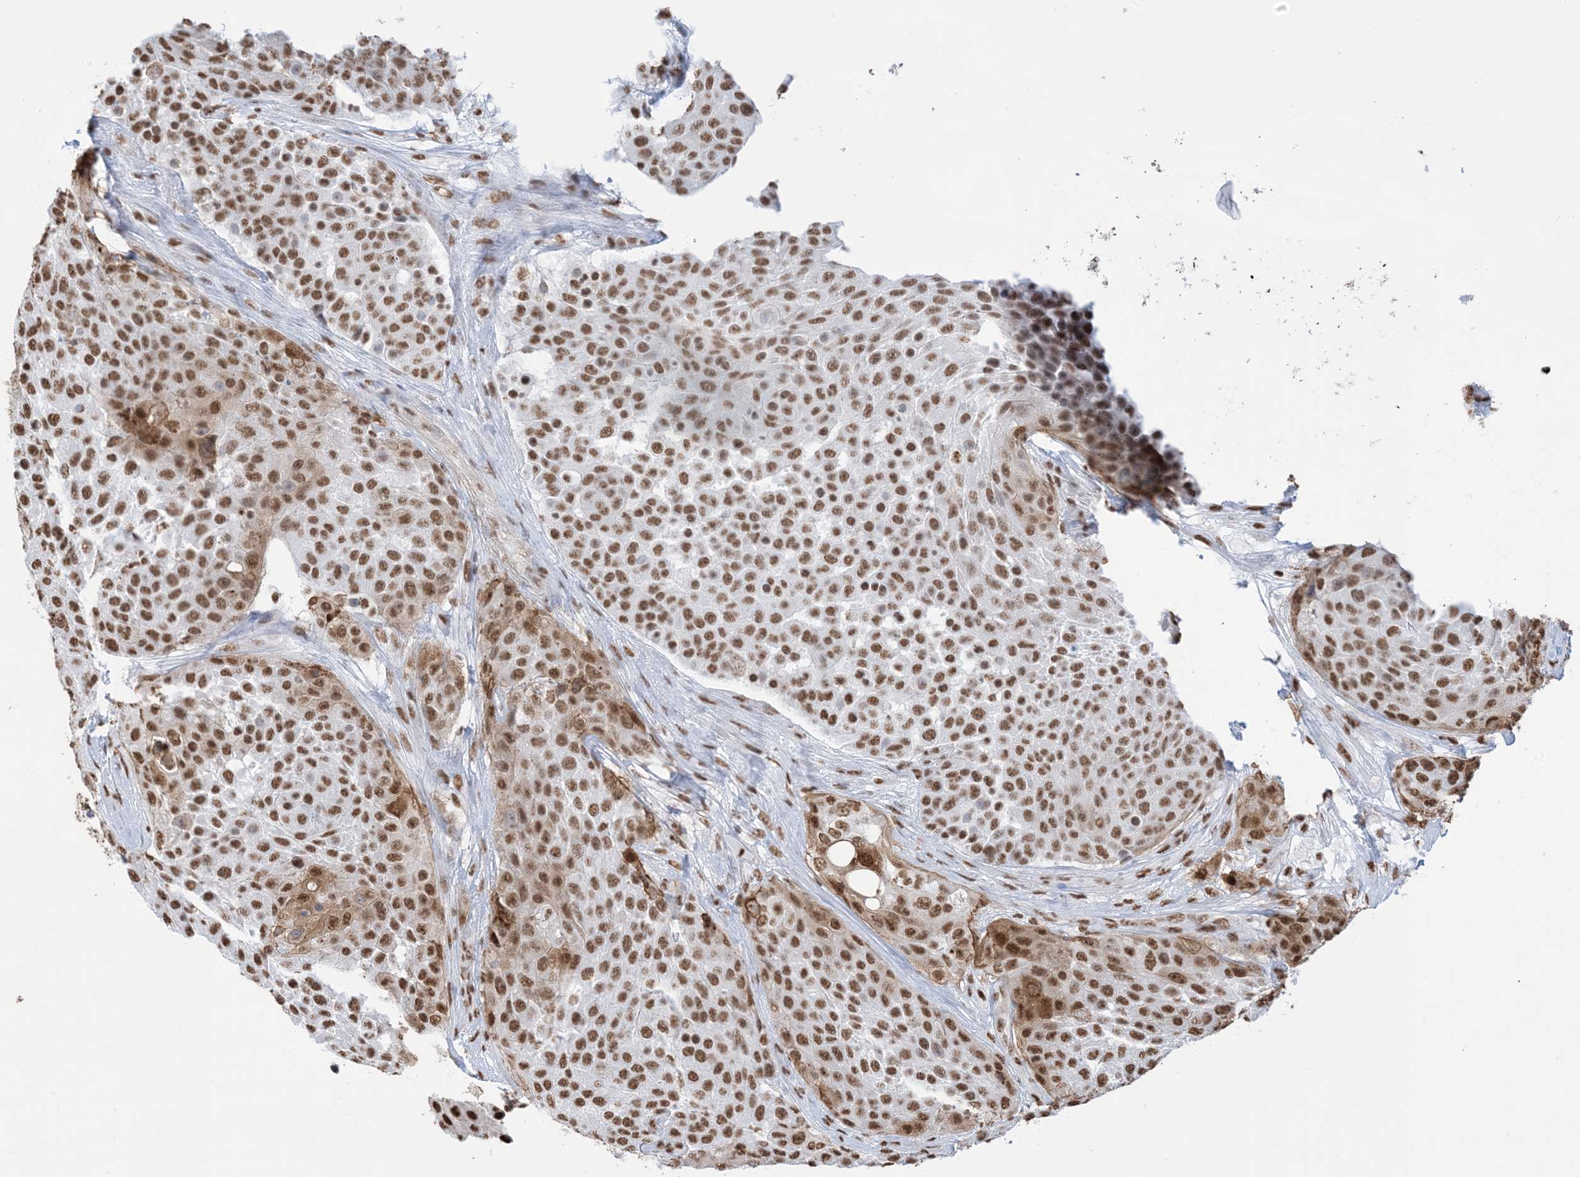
{"staining": {"intensity": "moderate", "quantity": ">75%", "location": "nuclear"}, "tissue": "urothelial cancer", "cell_type": "Tumor cells", "image_type": "cancer", "snomed": [{"axis": "morphology", "description": "Urothelial carcinoma, High grade"}, {"axis": "topography", "description": "Urinary bladder"}], "caption": "Immunohistochemistry of high-grade urothelial carcinoma shows medium levels of moderate nuclear staining in approximately >75% of tumor cells.", "gene": "ZNF792", "patient": {"sex": "female", "age": 63}}